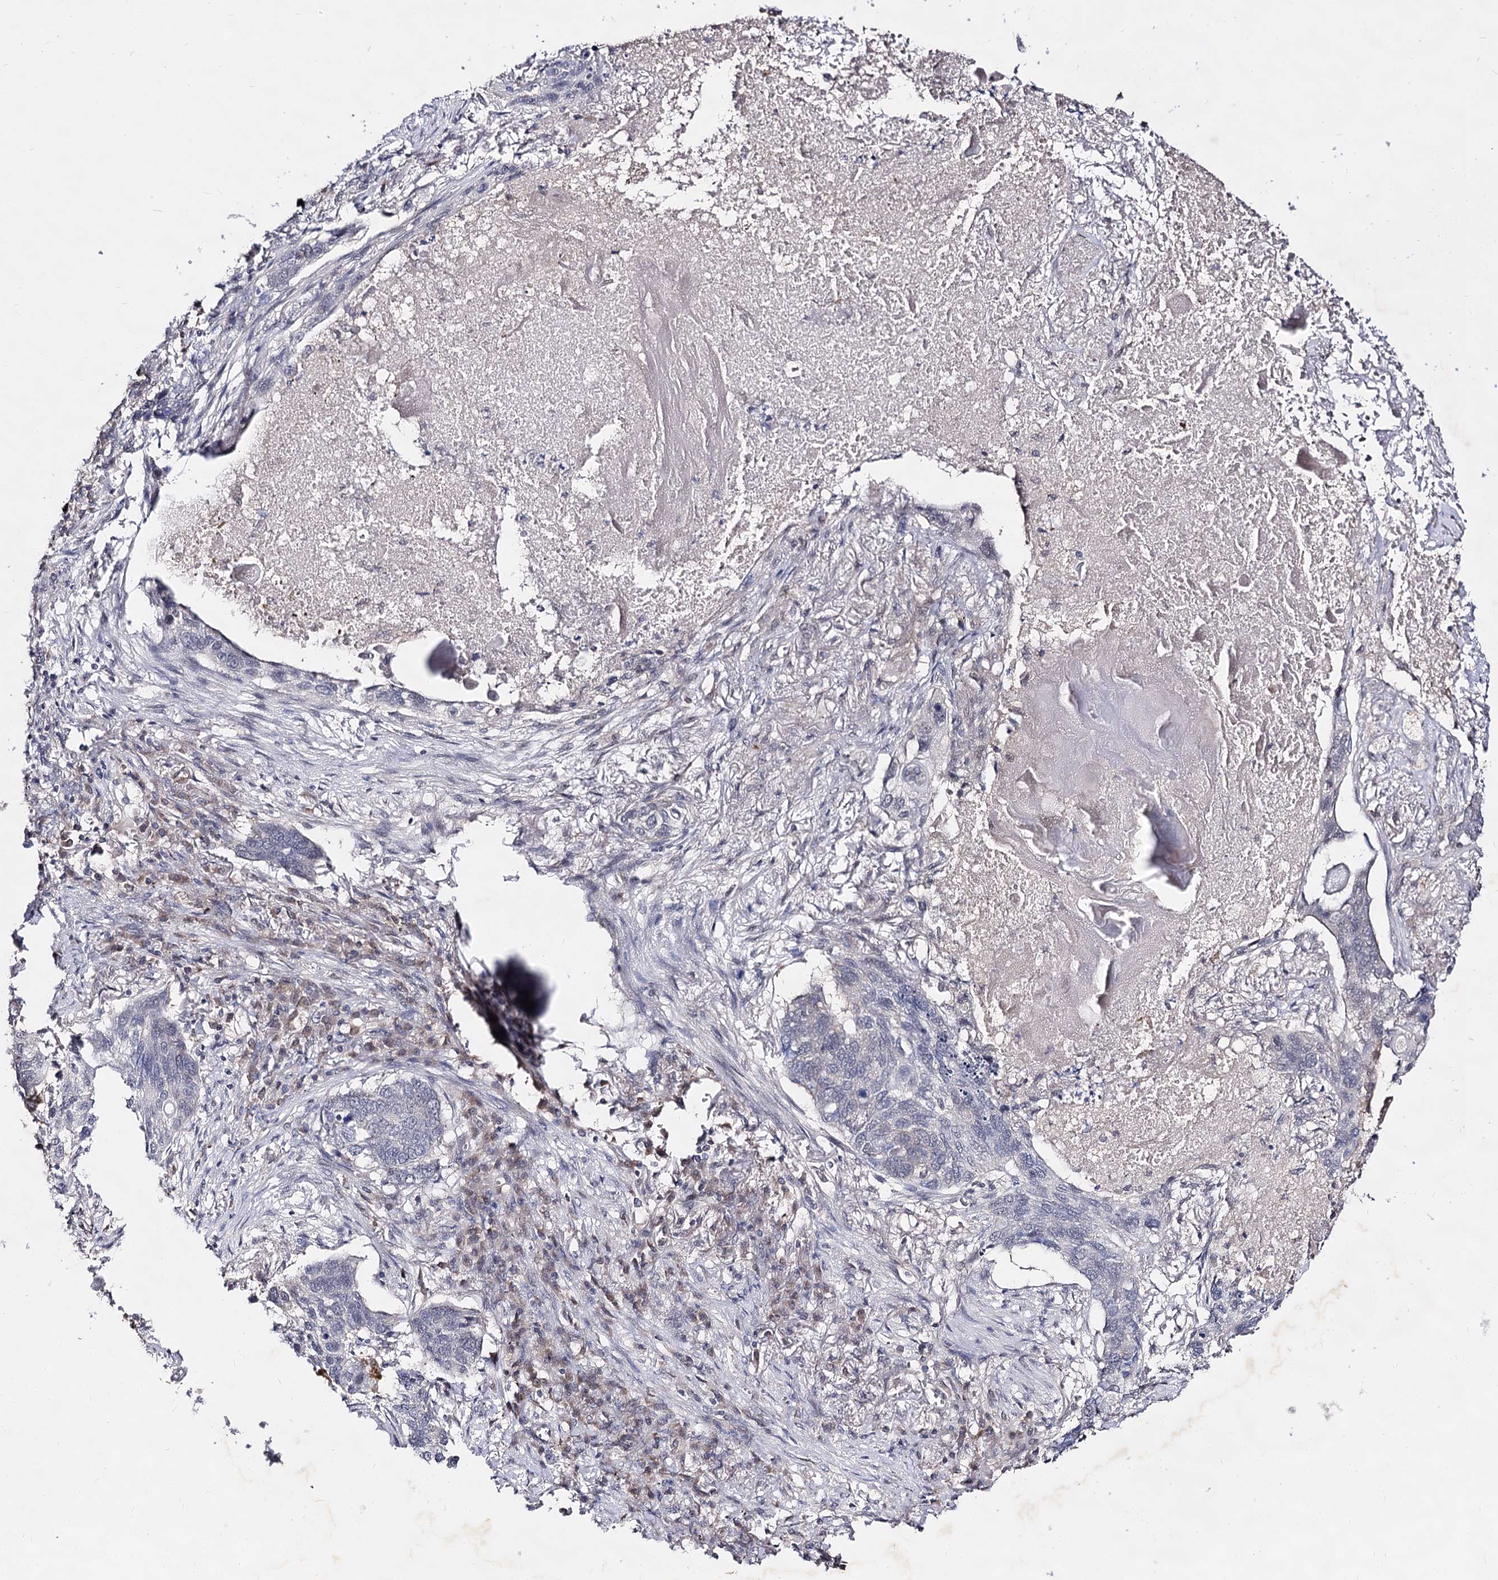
{"staining": {"intensity": "negative", "quantity": "none", "location": "none"}, "tissue": "lung cancer", "cell_type": "Tumor cells", "image_type": "cancer", "snomed": [{"axis": "morphology", "description": "Squamous cell carcinoma, NOS"}, {"axis": "topography", "description": "Lung"}], "caption": "High power microscopy photomicrograph of an IHC image of lung squamous cell carcinoma, revealing no significant positivity in tumor cells. The staining was performed using DAB (3,3'-diaminobenzidine) to visualize the protein expression in brown, while the nuclei were stained in blue with hematoxylin (Magnification: 20x).", "gene": "ARFIP2", "patient": {"sex": "female", "age": 63}}